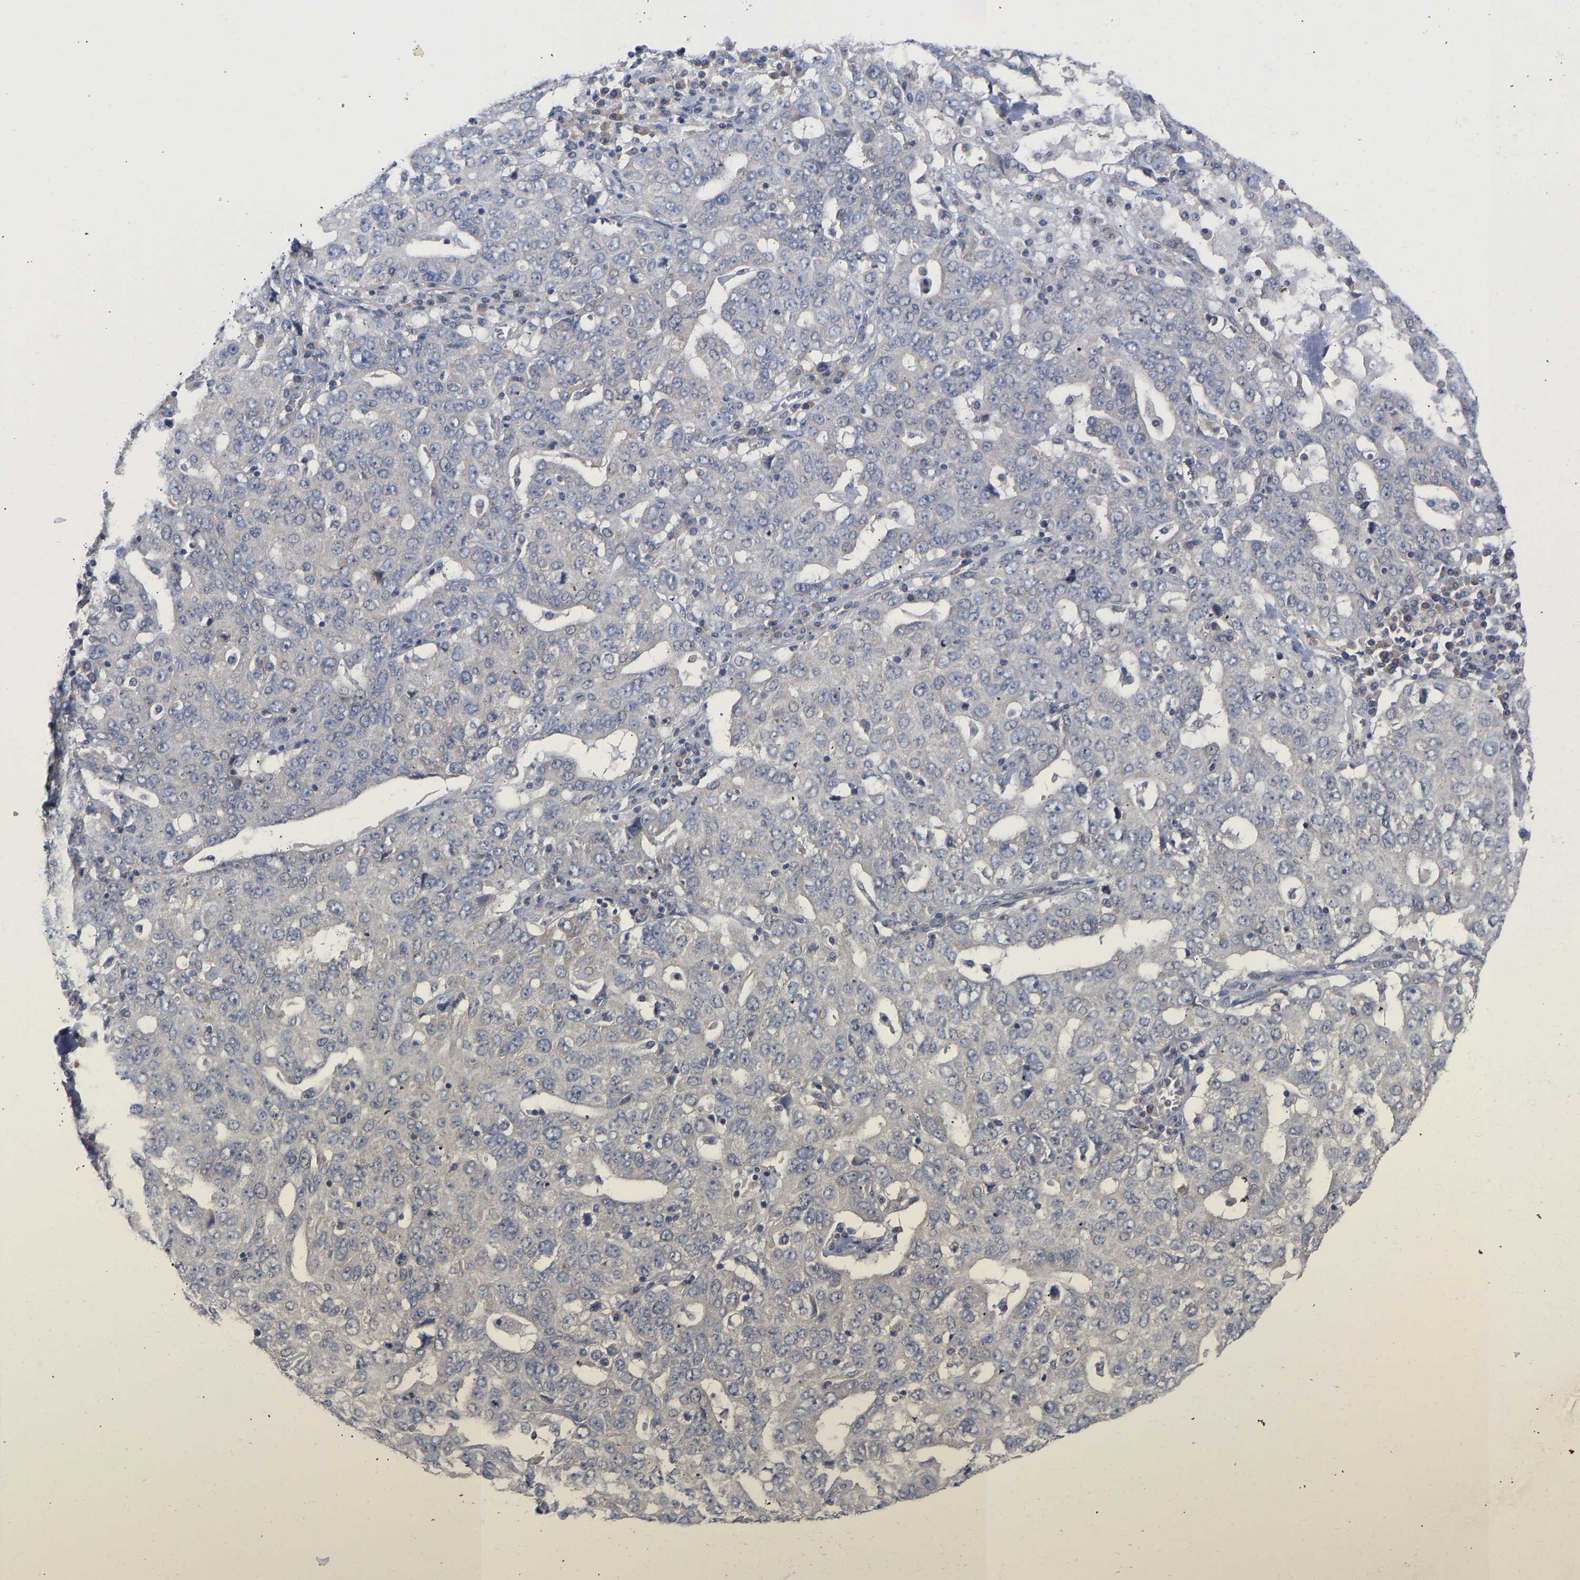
{"staining": {"intensity": "negative", "quantity": "none", "location": "none"}, "tissue": "ovarian cancer", "cell_type": "Tumor cells", "image_type": "cancer", "snomed": [{"axis": "morphology", "description": "Carcinoma, endometroid"}, {"axis": "topography", "description": "Ovary"}], "caption": "Endometroid carcinoma (ovarian) was stained to show a protein in brown. There is no significant expression in tumor cells. (DAB (3,3'-diaminobenzidine) immunohistochemistry (IHC), high magnification).", "gene": "MAP2K3", "patient": {"sex": "female", "age": 62}}